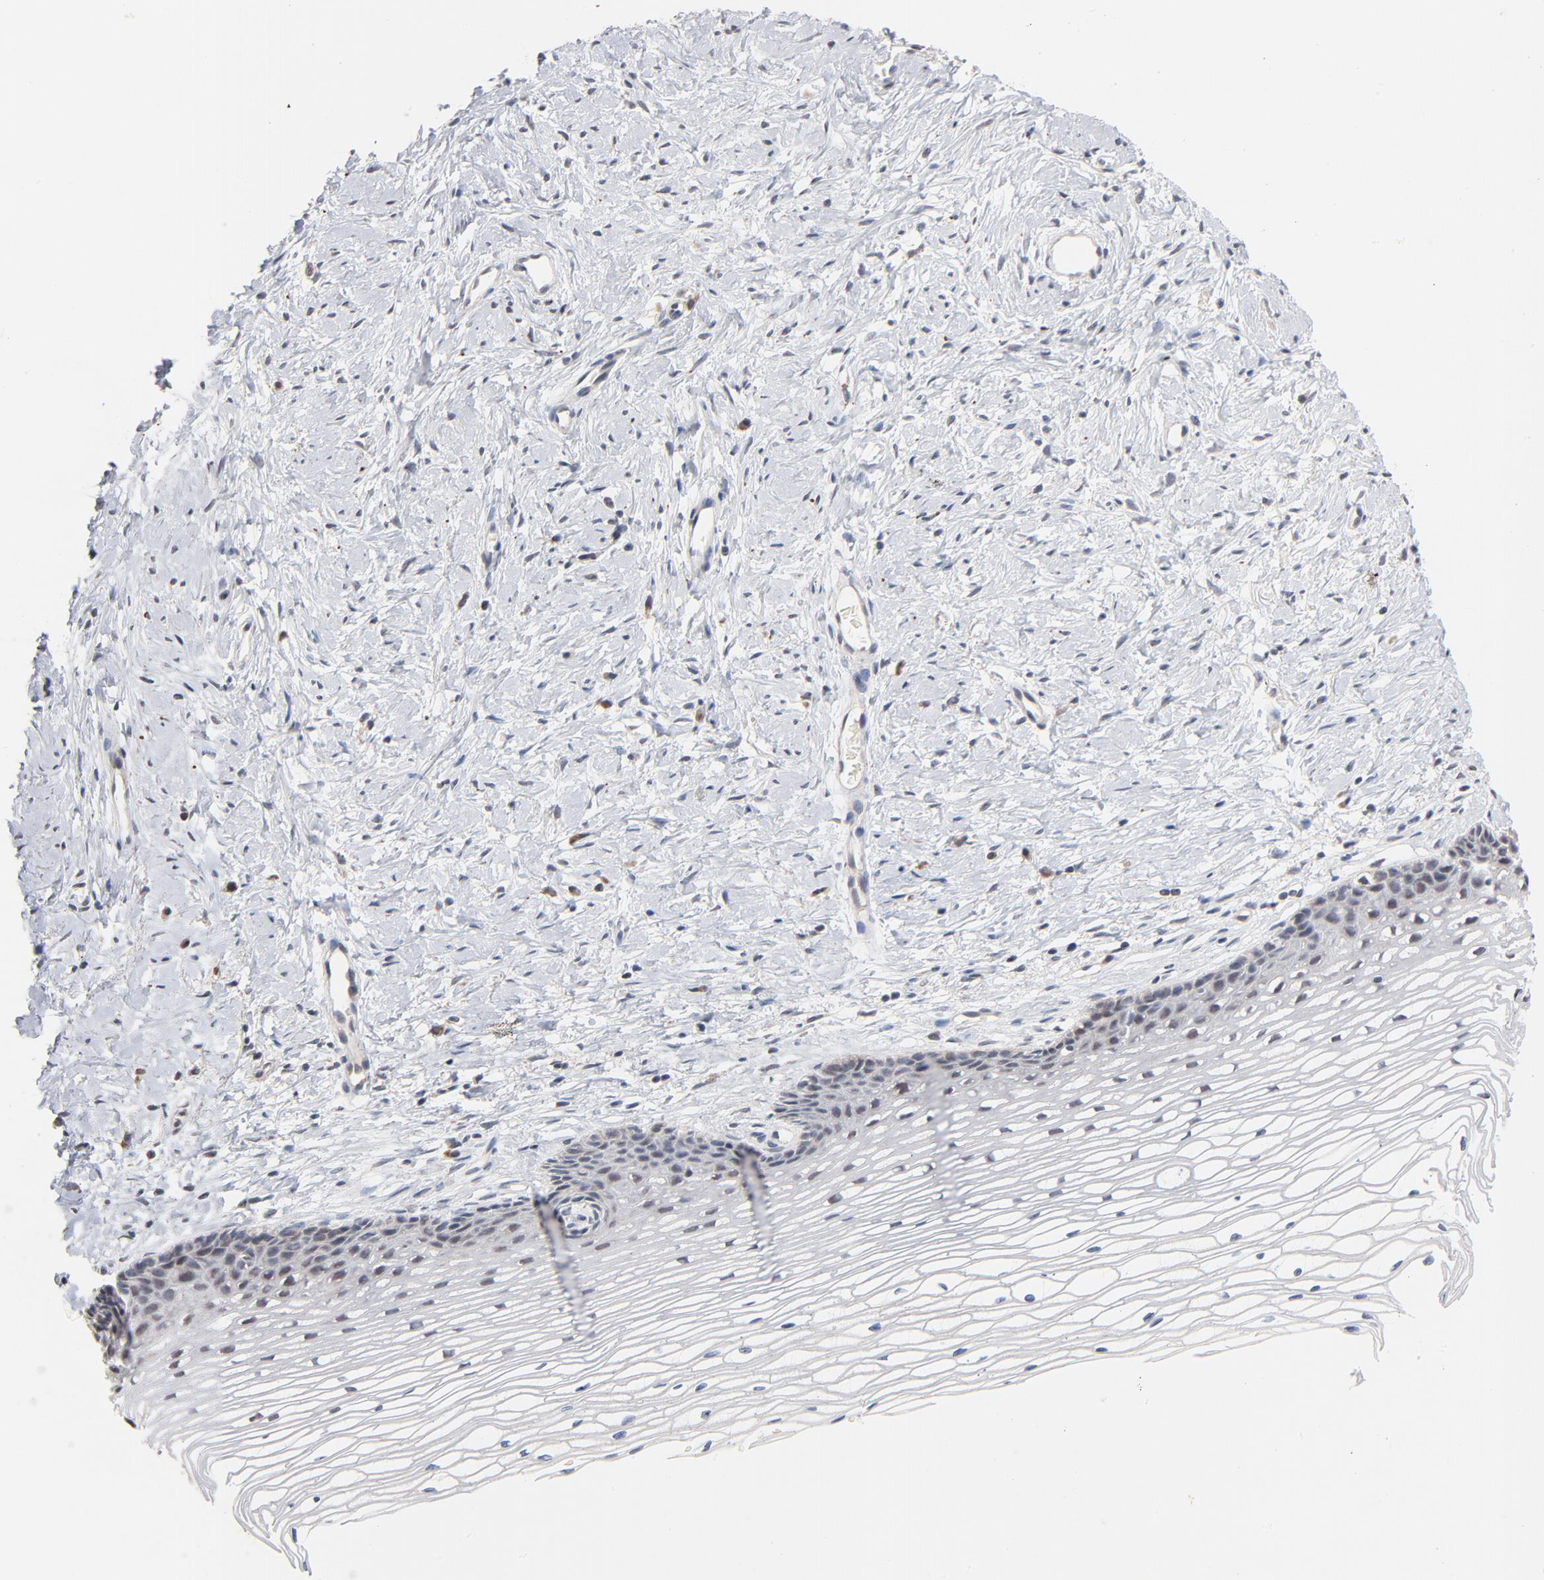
{"staining": {"intensity": "moderate", "quantity": "25%-75%", "location": "cytoplasmic/membranous"}, "tissue": "cervix", "cell_type": "Glandular cells", "image_type": "normal", "snomed": [{"axis": "morphology", "description": "Normal tissue, NOS"}, {"axis": "topography", "description": "Cervix"}], "caption": "This is an image of immunohistochemistry staining of unremarkable cervix, which shows moderate positivity in the cytoplasmic/membranous of glandular cells.", "gene": "MSL2", "patient": {"sex": "female", "age": 77}}